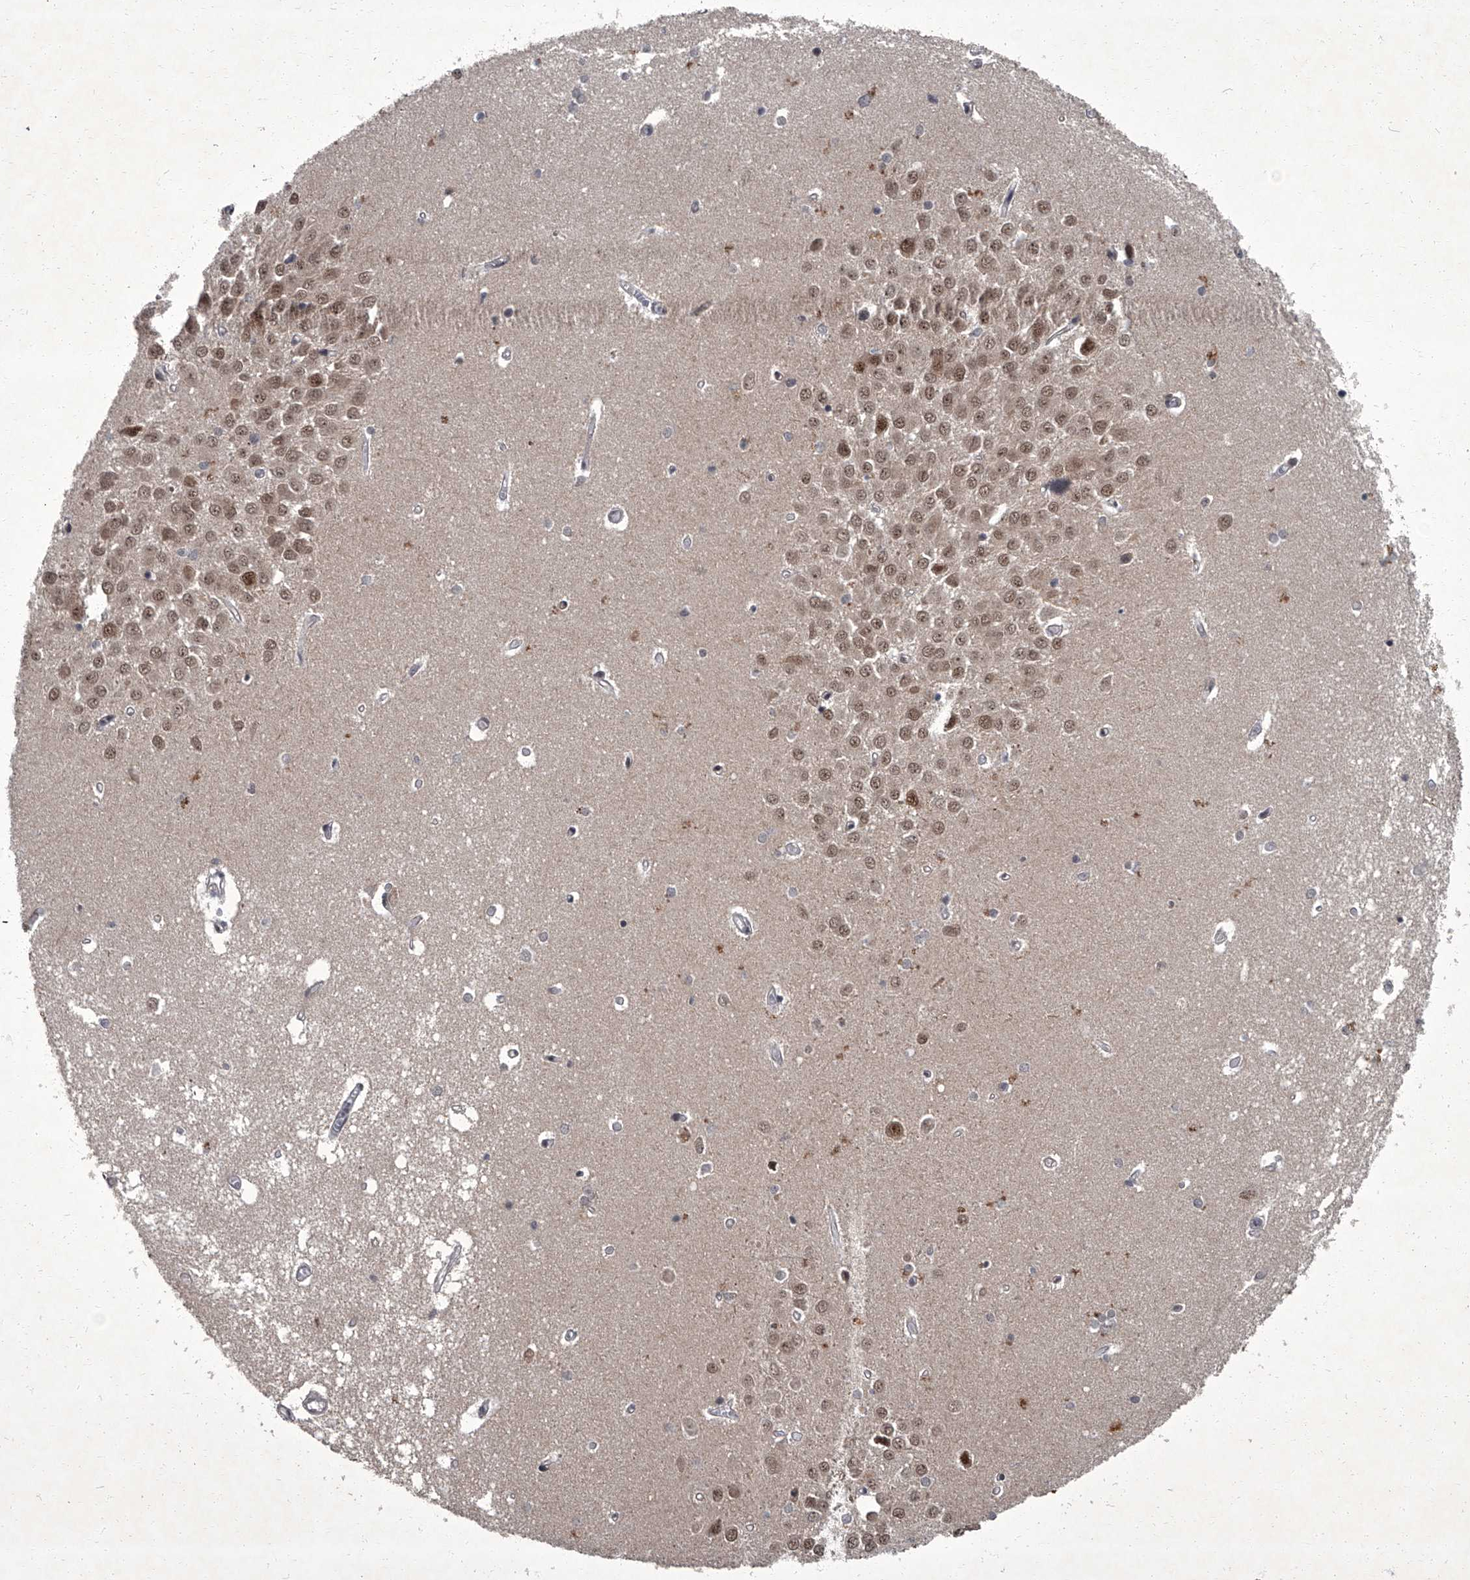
{"staining": {"intensity": "moderate", "quantity": "<25%", "location": "nuclear"}, "tissue": "hippocampus", "cell_type": "Glial cells", "image_type": "normal", "snomed": [{"axis": "morphology", "description": "Normal tissue, NOS"}, {"axis": "topography", "description": "Hippocampus"}], "caption": "High-power microscopy captured an immunohistochemistry (IHC) photomicrograph of unremarkable hippocampus, revealing moderate nuclear staining in approximately <25% of glial cells.", "gene": "ZNF518B", "patient": {"sex": "male", "age": 70}}